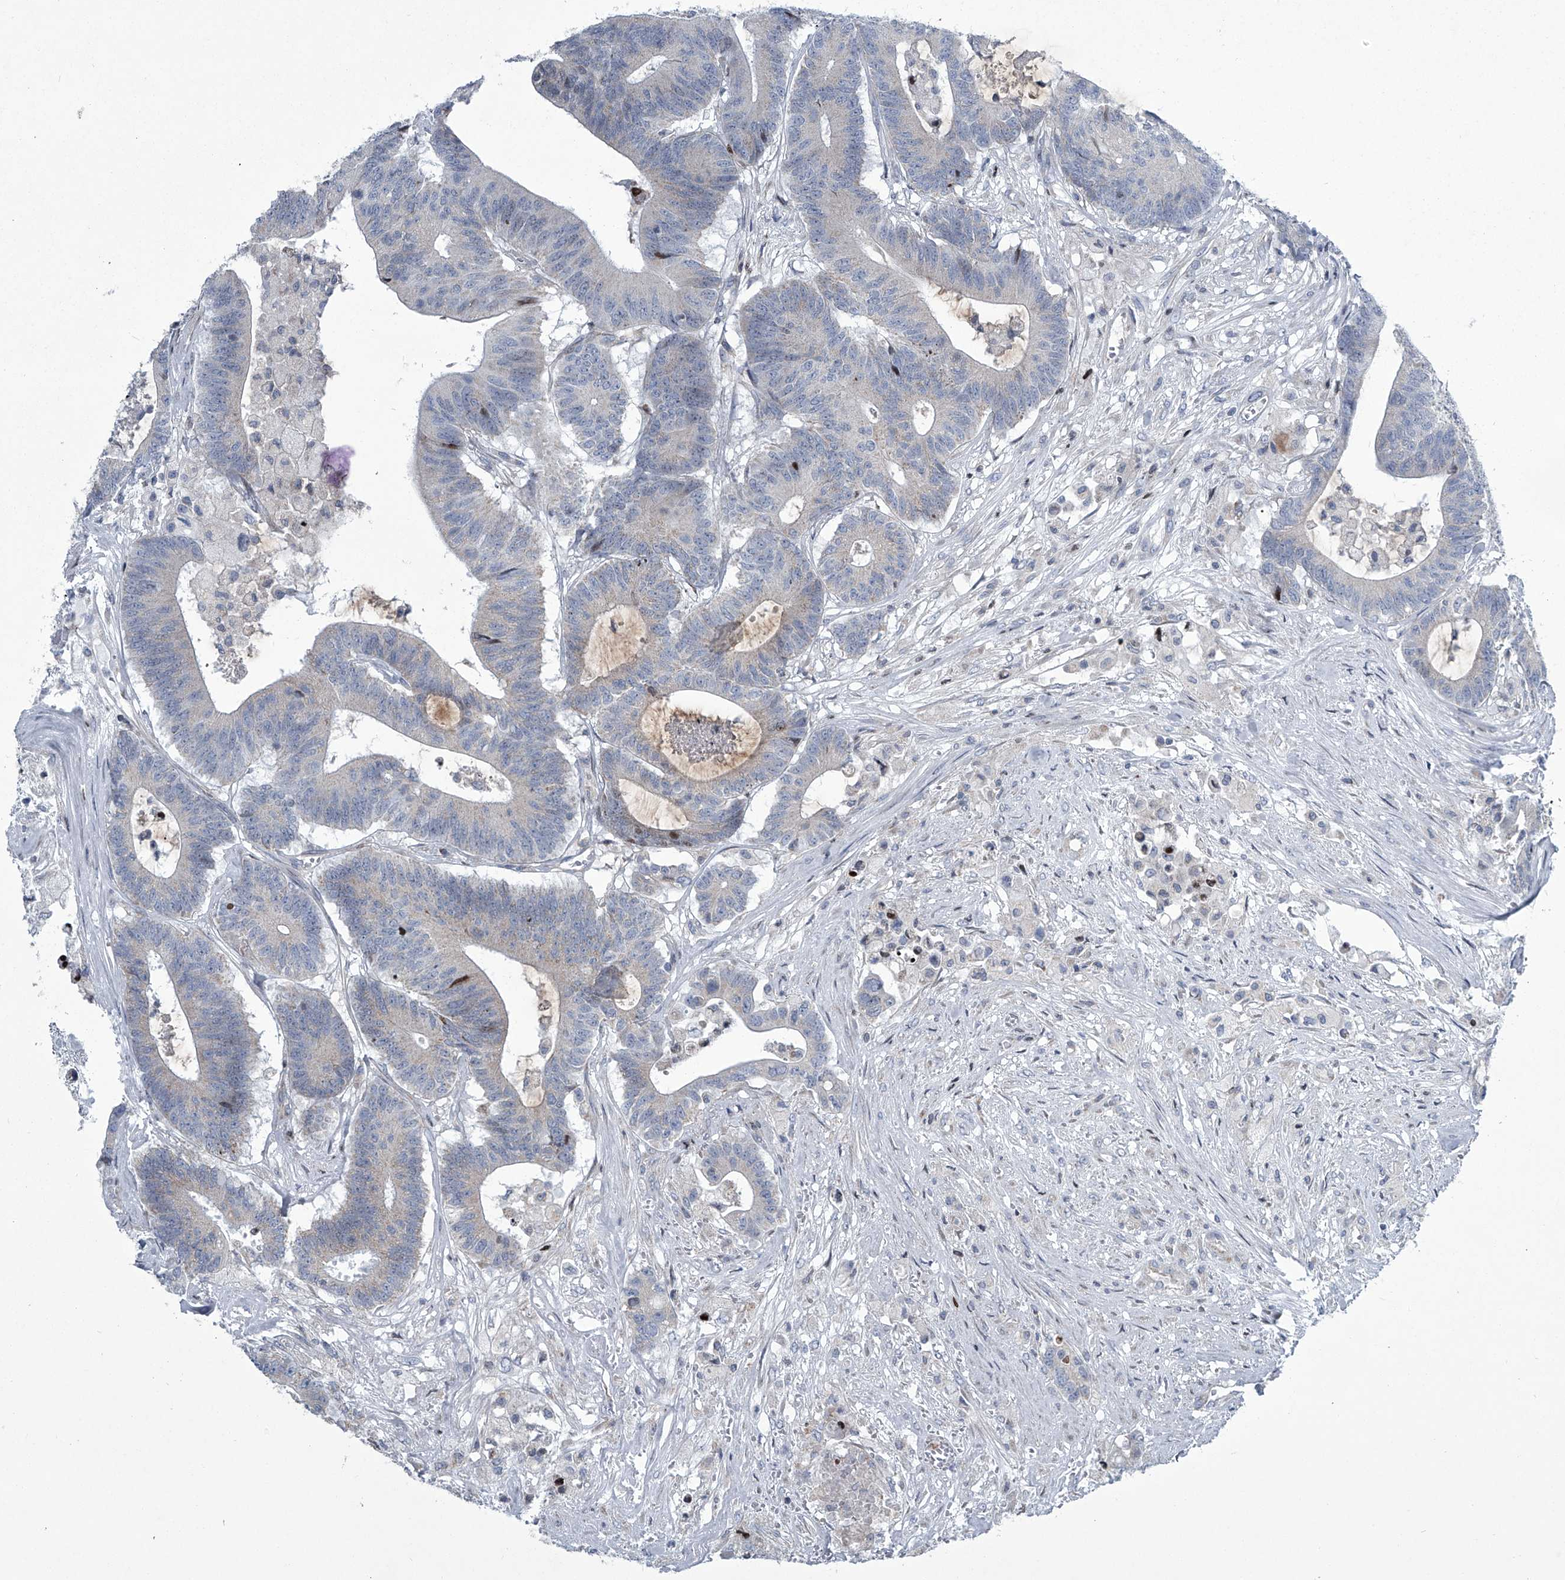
{"staining": {"intensity": "negative", "quantity": "none", "location": "none"}, "tissue": "colorectal cancer", "cell_type": "Tumor cells", "image_type": "cancer", "snomed": [{"axis": "morphology", "description": "Adenocarcinoma, NOS"}, {"axis": "topography", "description": "Colon"}], "caption": "There is no significant staining in tumor cells of colorectal cancer.", "gene": "STRADA", "patient": {"sex": "female", "age": 84}}